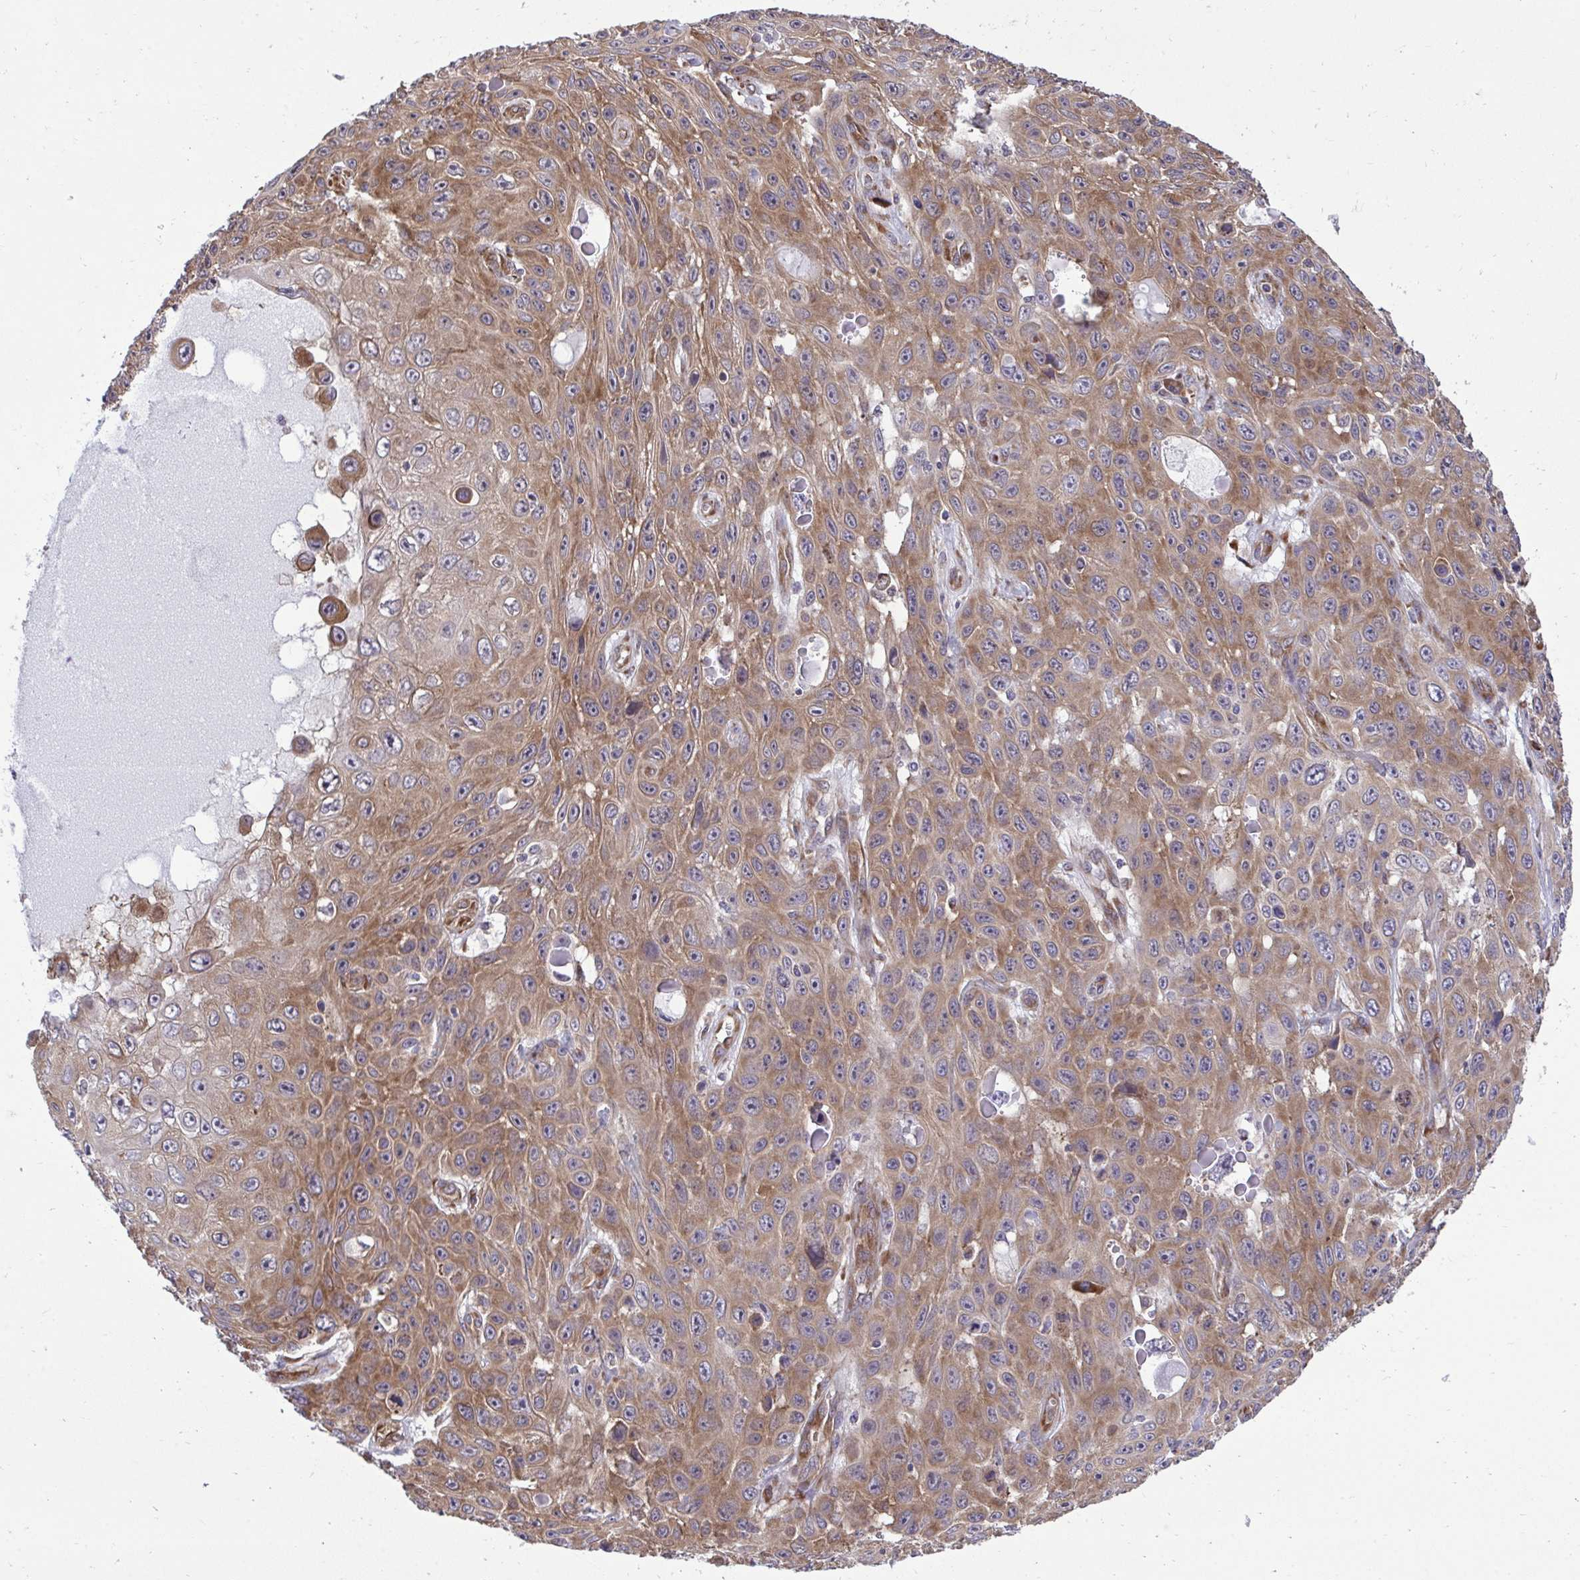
{"staining": {"intensity": "moderate", "quantity": ">75%", "location": "cytoplasmic/membranous"}, "tissue": "skin cancer", "cell_type": "Tumor cells", "image_type": "cancer", "snomed": [{"axis": "morphology", "description": "Squamous cell carcinoma, NOS"}, {"axis": "topography", "description": "Skin"}], "caption": "Moderate cytoplasmic/membranous protein expression is appreciated in approximately >75% of tumor cells in skin cancer. (DAB = brown stain, brightfield microscopy at high magnification).", "gene": "RPS15", "patient": {"sex": "male", "age": 82}}